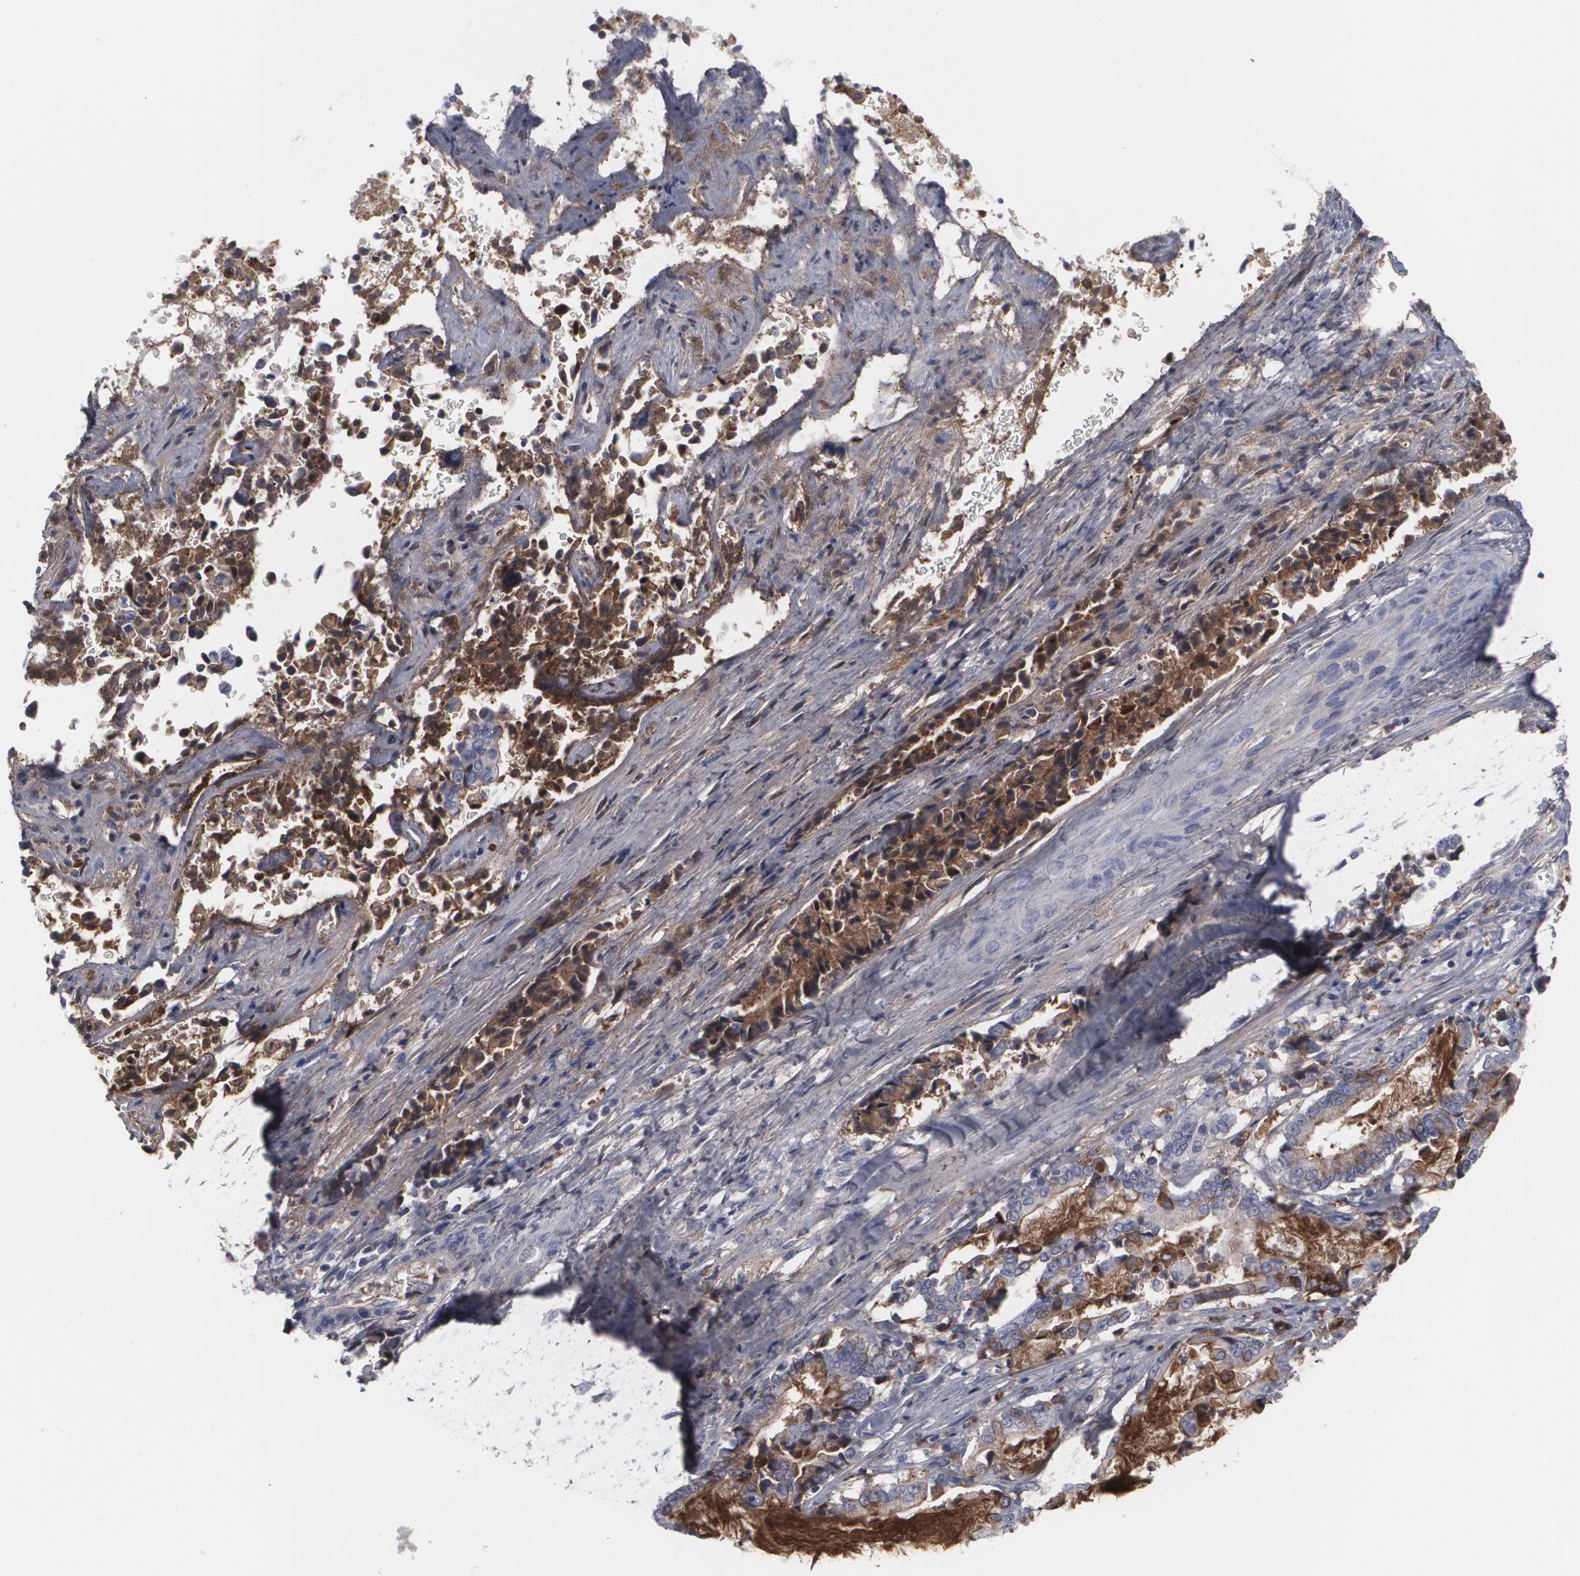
{"staining": {"intensity": "weak", "quantity": ">75%", "location": "cytoplasmic/membranous"}, "tissue": "liver cancer", "cell_type": "Tumor cells", "image_type": "cancer", "snomed": [{"axis": "morphology", "description": "Cholangiocarcinoma"}, {"axis": "topography", "description": "Liver"}], "caption": "Weak cytoplasmic/membranous staining for a protein is seen in approximately >75% of tumor cells of liver cancer (cholangiocarcinoma) using IHC.", "gene": "LRG1", "patient": {"sex": "male", "age": 57}}